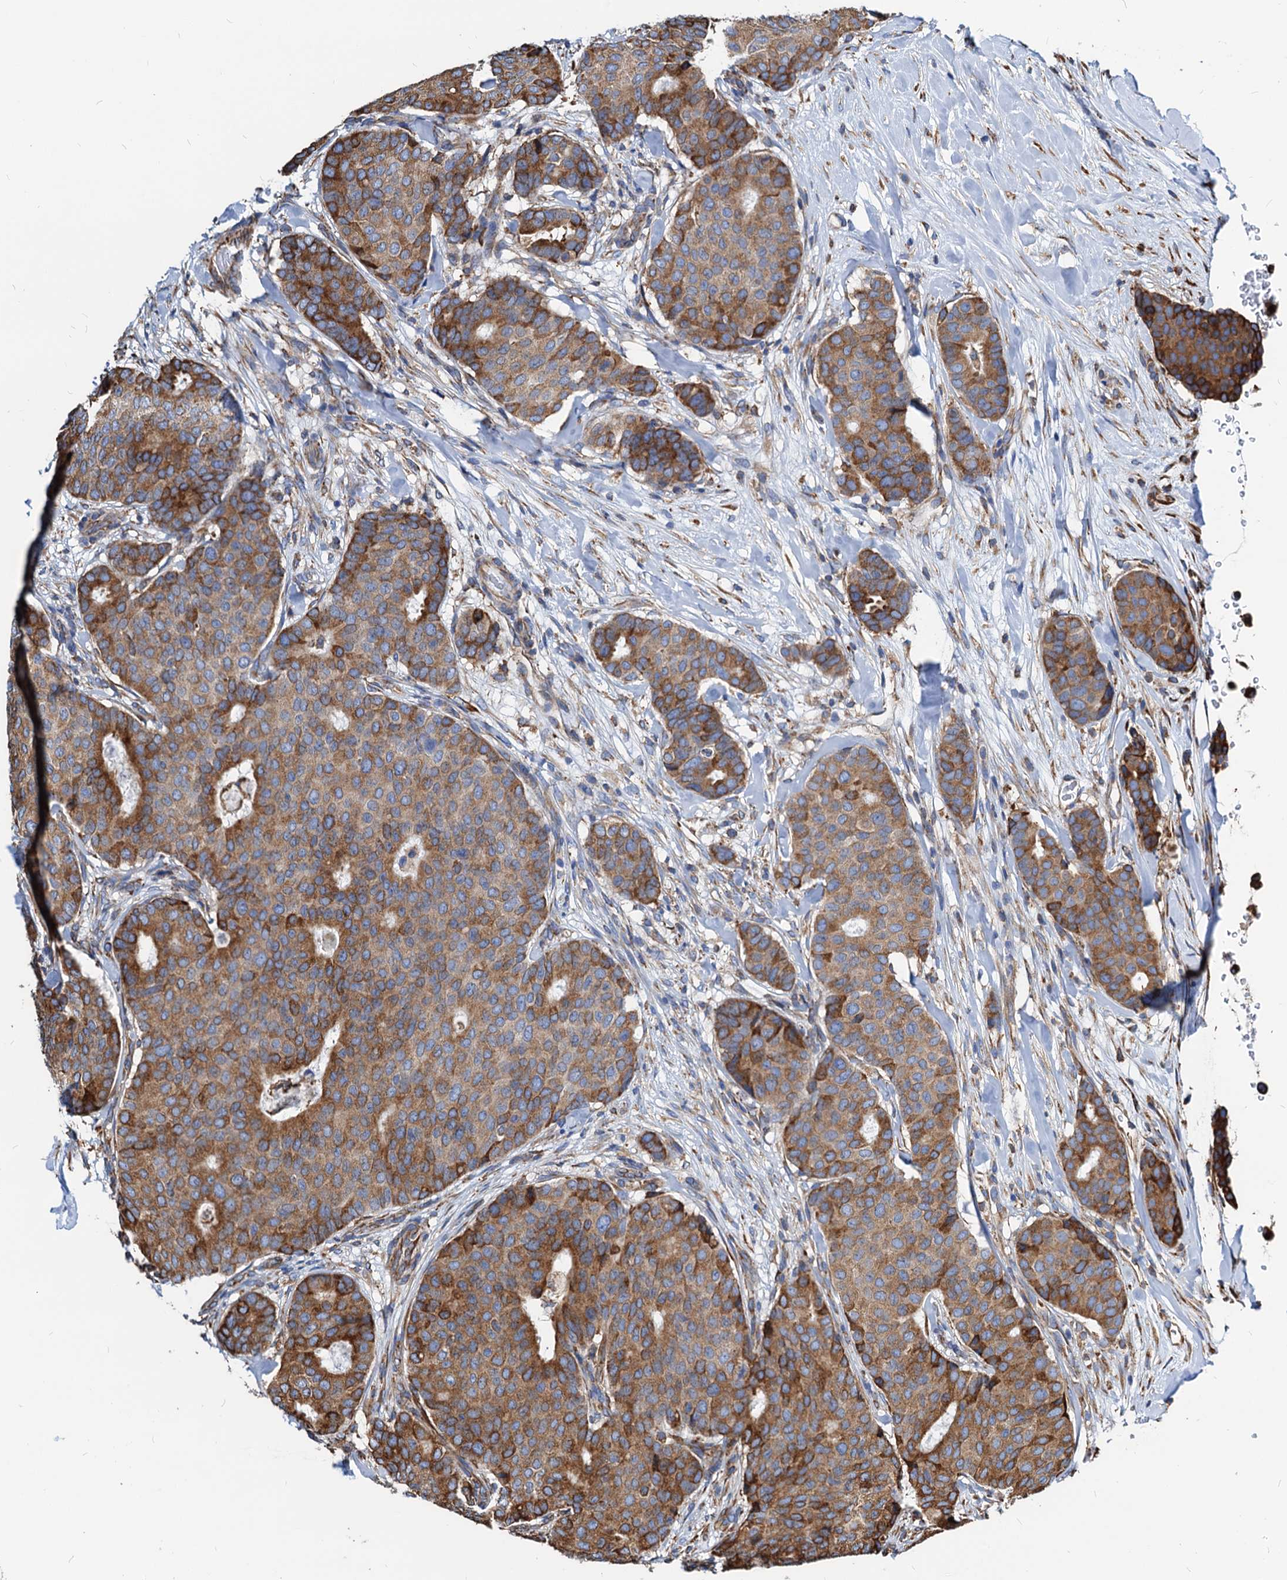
{"staining": {"intensity": "moderate", "quantity": ">75%", "location": "cytoplasmic/membranous"}, "tissue": "breast cancer", "cell_type": "Tumor cells", "image_type": "cancer", "snomed": [{"axis": "morphology", "description": "Duct carcinoma"}, {"axis": "topography", "description": "Breast"}], "caption": "Tumor cells exhibit medium levels of moderate cytoplasmic/membranous expression in about >75% of cells in breast intraductal carcinoma.", "gene": "HSPA5", "patient": {"sex": "female", "age": 75}}